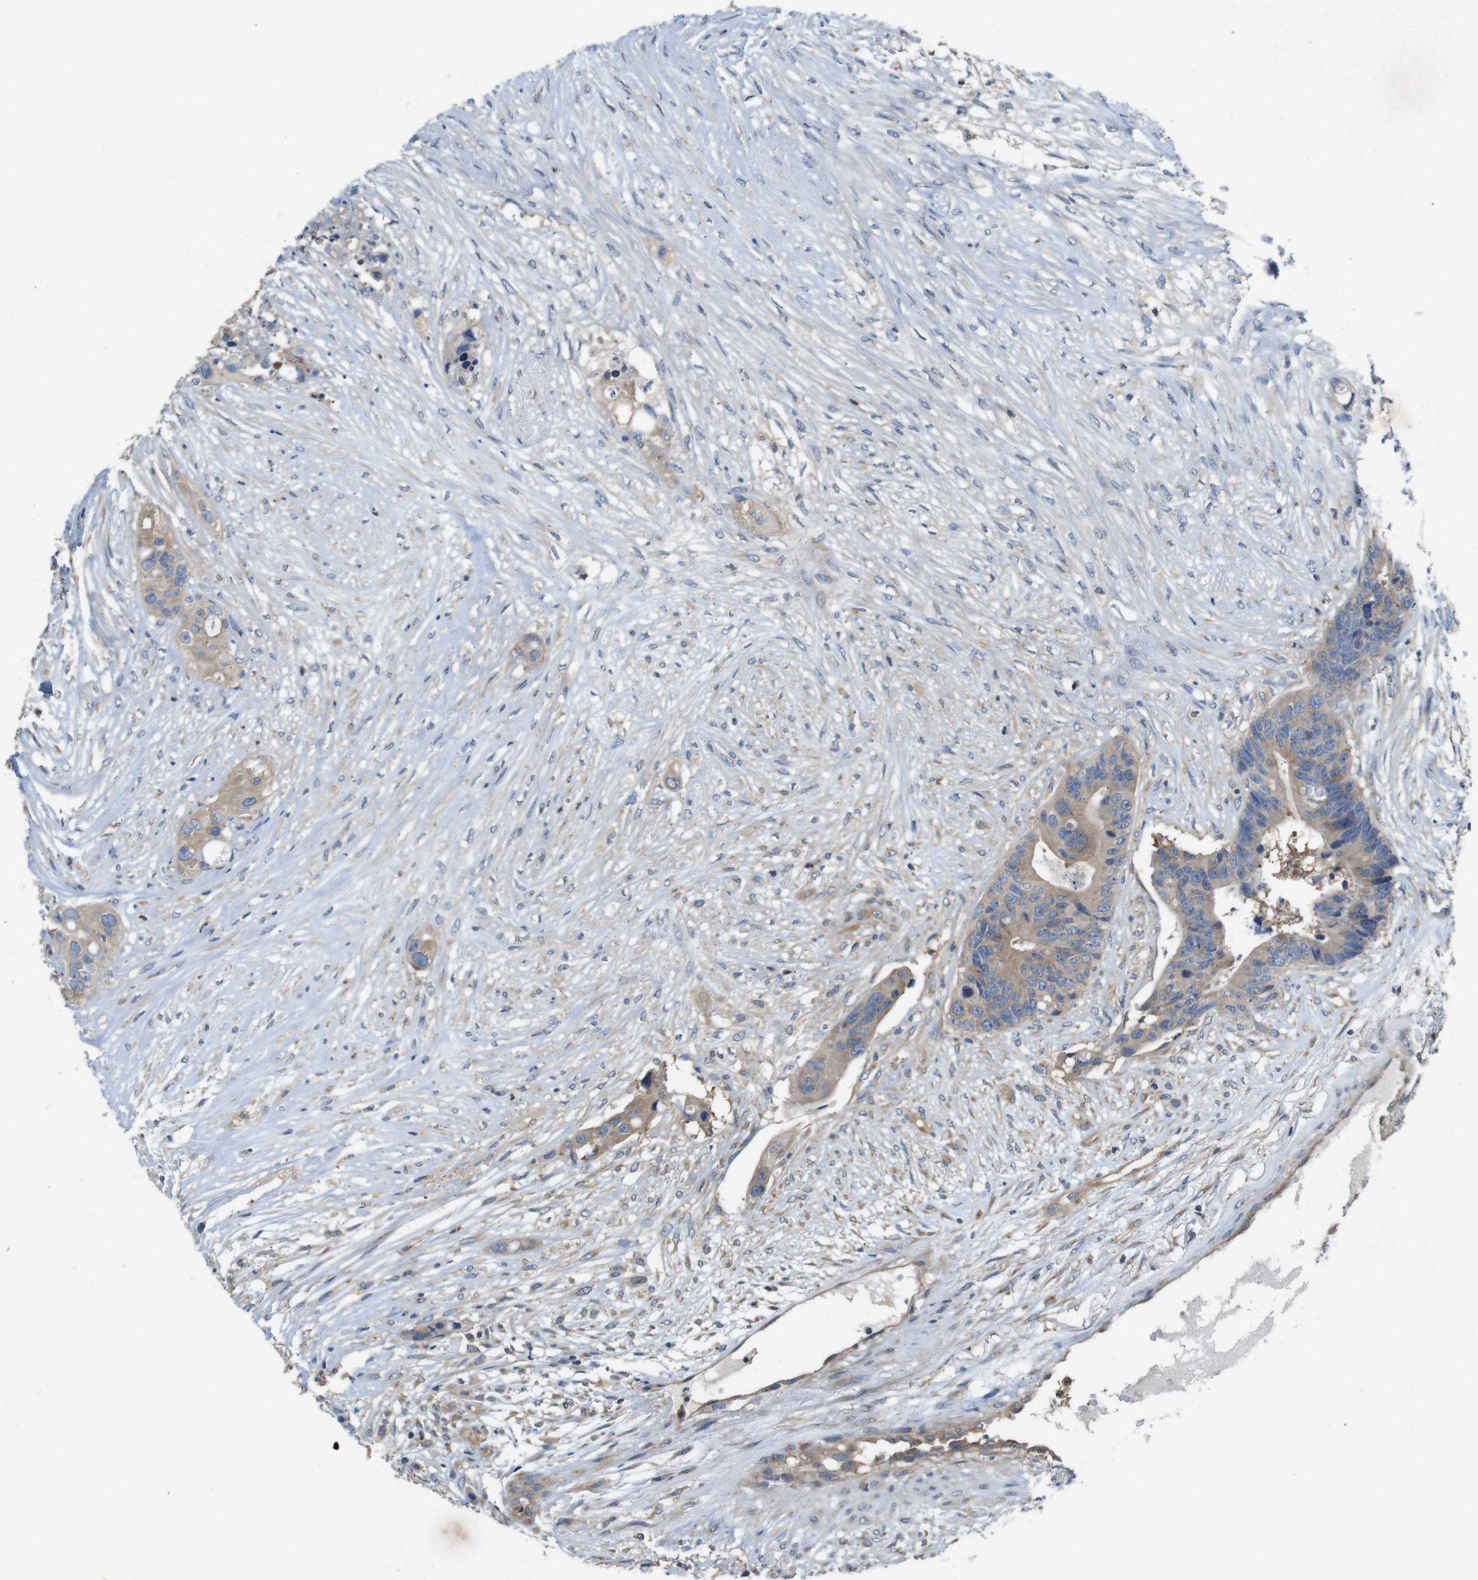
{"staining": {"intensity": "weak", "quantity": ">75%", "location": "cytoplasmic/membranous"}, "tissue": "colorectal cancer", "cell_type": "Tumor cells", "image_type": "cancer", "snomed": [{"axis": "morphology", "description": "Adenocarcinoma, NOS"}, {"axis": "topography", "description": "Colon"}], "caption": "About >75% of tumor cells in colorectal cancer (adenocarcinoma) demonstrate weak cytoplasmic/membranous protein positivity as visualized by brown immunohistochemical staining.", "gene": "DCTN1", "patient": {"sex": "female", "age": 57}}